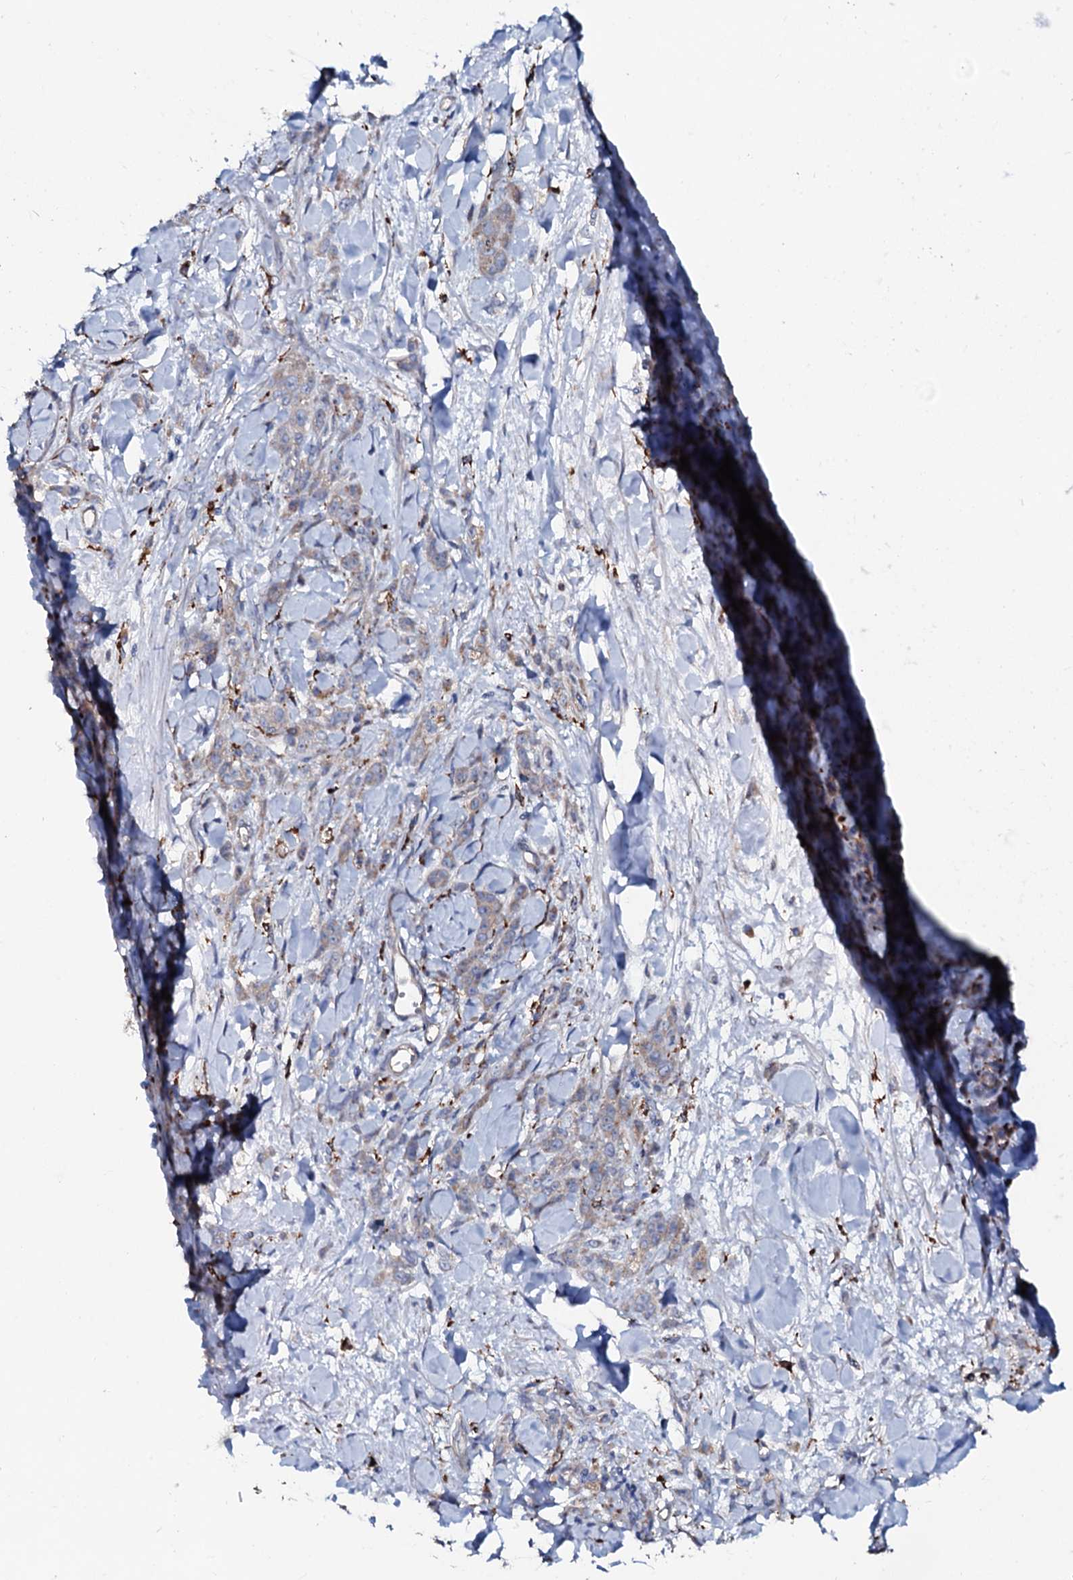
{"staining": {"intensity": "weak", "quantity": "25%-75%", "location": "cytoplasmic/membranous"}, "tissue": "stomach cancer", "cell_type": "Tumor cells", "image_type": "cancer", "snomed": [{"axis": "morphology", "description": "Normal tissue, NOS"}, {"axis": "morphology", "description": "Adenocarcinoma, NOS"}, {"axis": "topography", "description": "Stomach"}], "caption": "Human stomach cancer stained with a protein marker exhibits weak staining in tumor cells.", "gene": "P2RX4", "patient": {"sex": "male", "age": 82}}